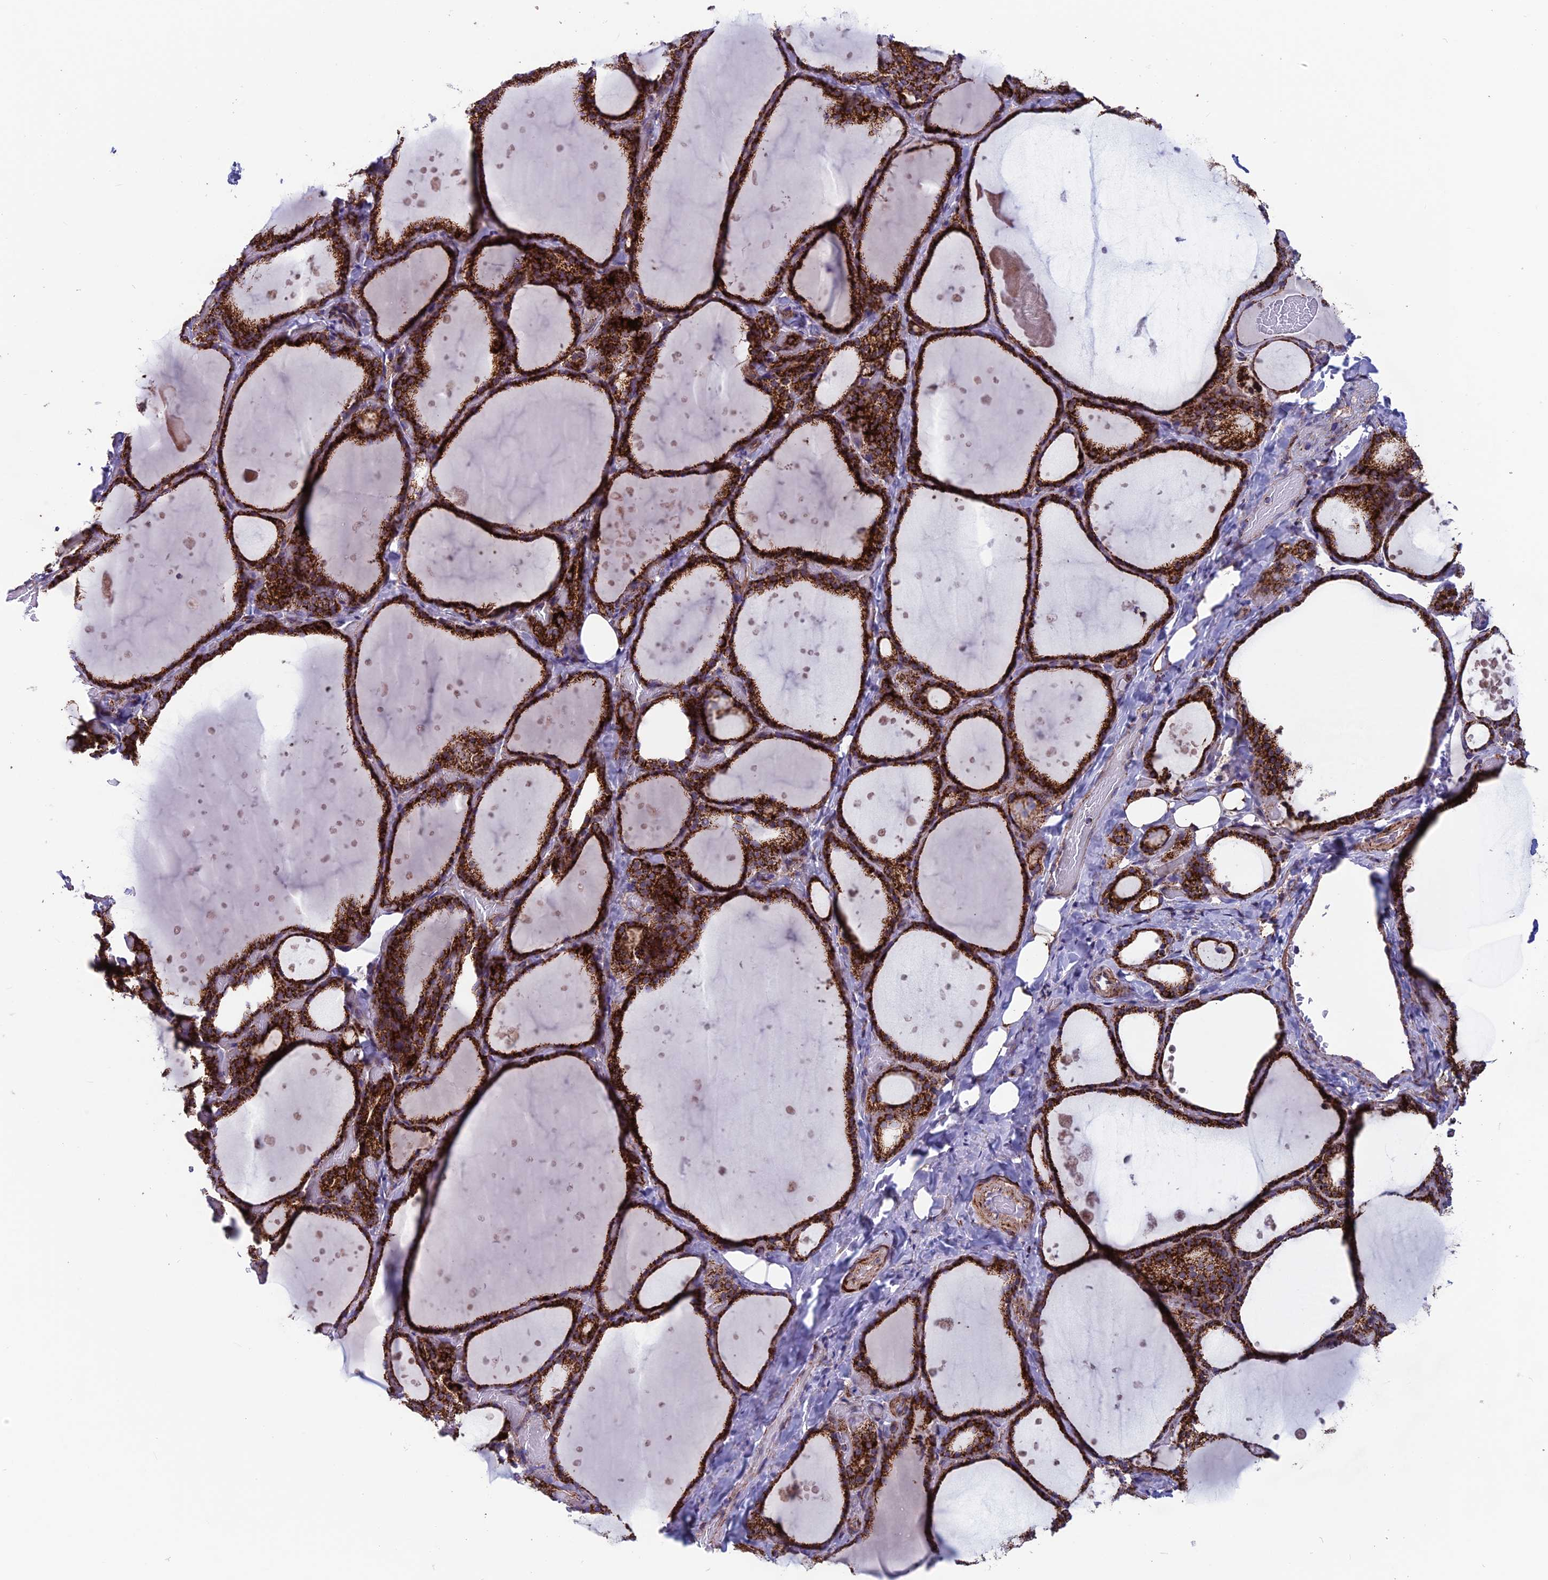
{"staining": {"intensity": "strong", "quantity": ">75%", "location": "cytoplasmic/membranous"}, "tissue": "thyroid gland", "cell_type": "Glandular cells", "image_type": "normal", "snomed": [{"axis": "morphology", "description": "Normal tissue, NOS"}, {"axis": "topography", "description": "Thyroid gland"}], "caption": "Glandular cells display strong cytoplasmic/membranous staining in approximately >75% of cells in normal thyroid gland. The protein of interest is stained brown, and the nuclei are stained in blue (DAB IHC with brightfield microscopy, high magnification).", "gene": "MRPS18B", "patient": {"sex": "female", "age": 44}}